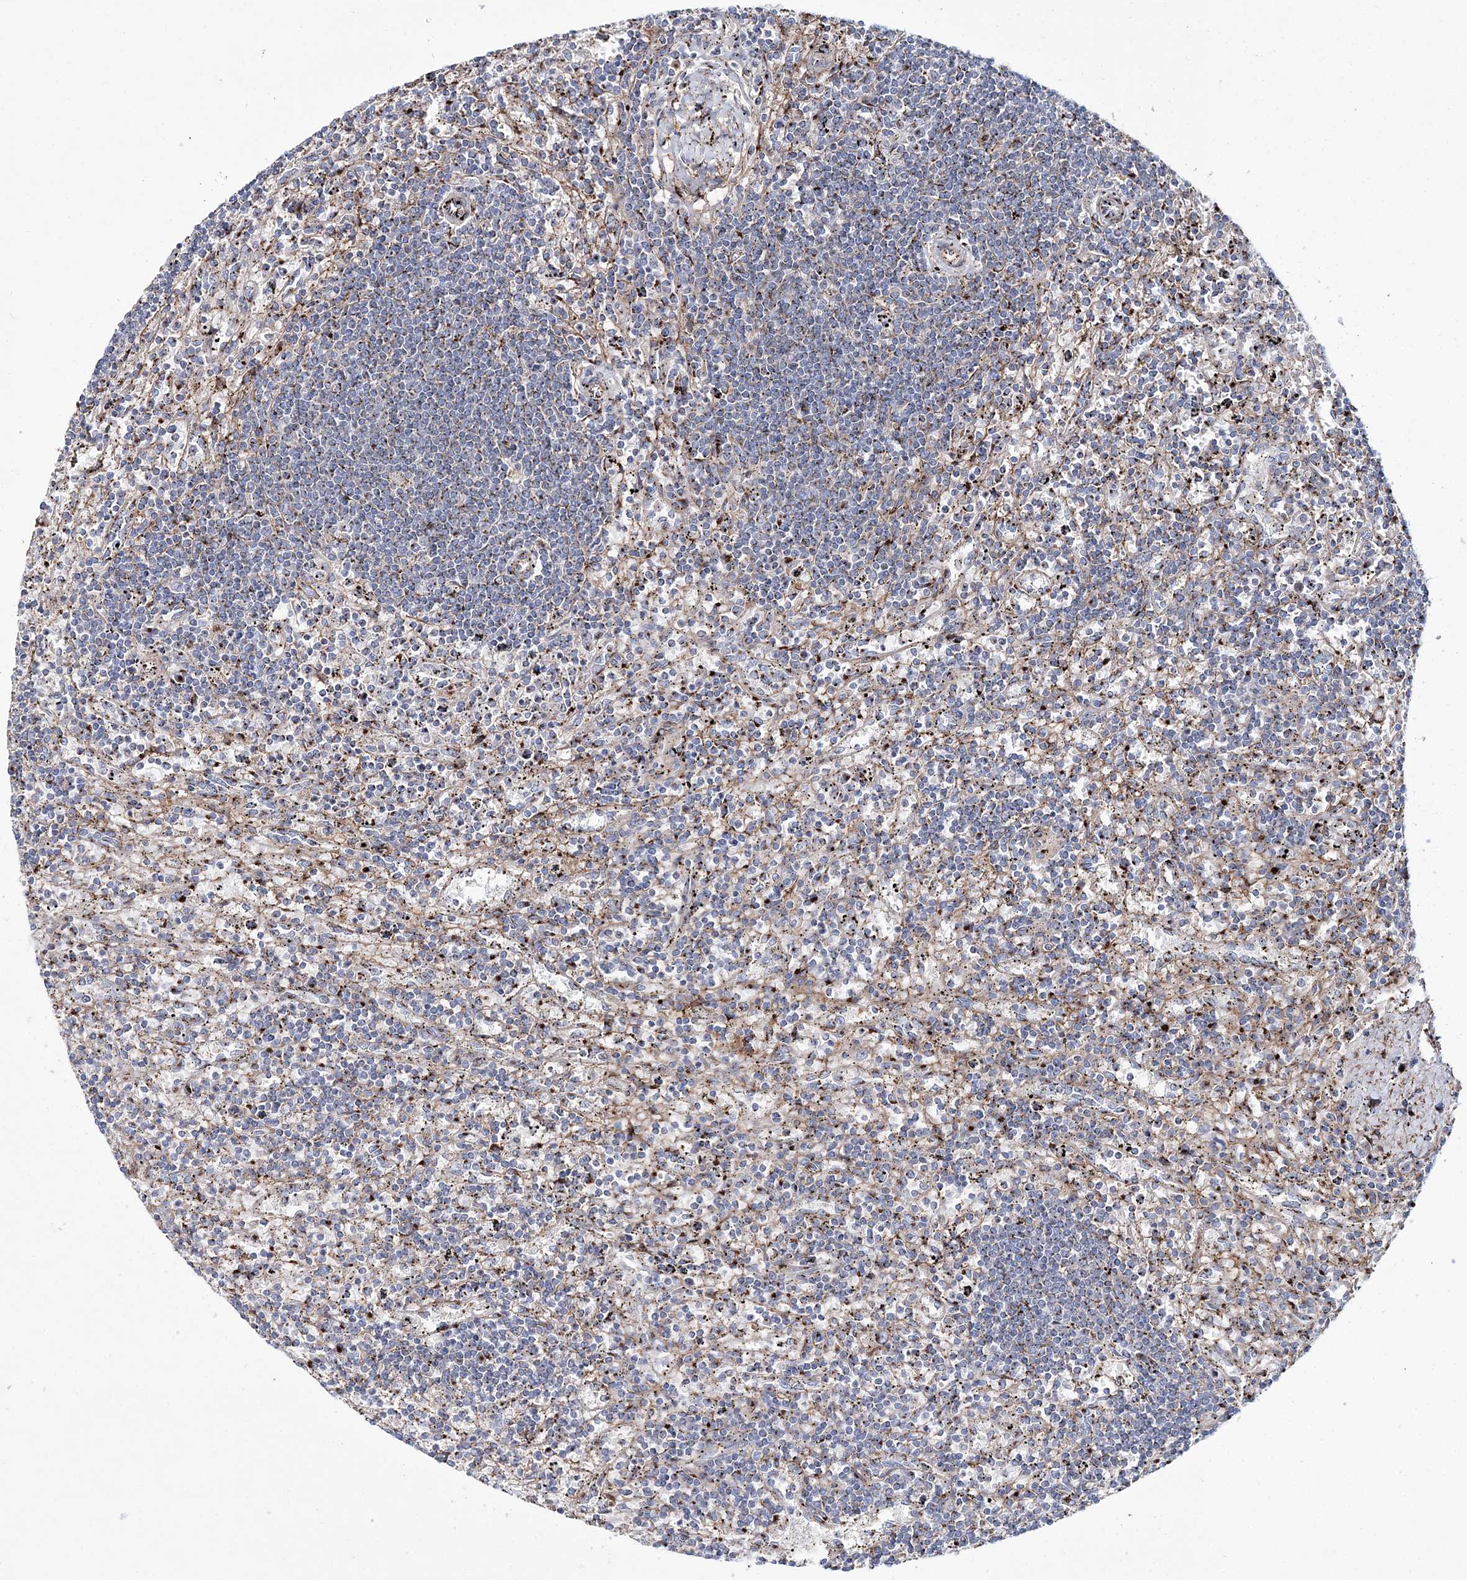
{"staining": {"intensity": "weak", "quantity": "<25%", "location": "cytoplasmic/membranous"}, "tissue": "lymphoma", "cell_type": "Tumor cells", "image_type": "cancer", "snomed": [{"axis": "morphology", "description": "Malignant lymphoma, non-Hodgkin's type, Low grade"}, {"axis": "topography", "description": "Spleen"}], "caption": "IHC histopathology image of human lymphoma stained for a protein (brown), which shows no staining in tumor cells. The staining is performed using DAB brown chromogen with nuclei counter-stained in using hematoxylin.", "gene": "MAN1A2", "patient": {"sex": "male", "age": 76}}